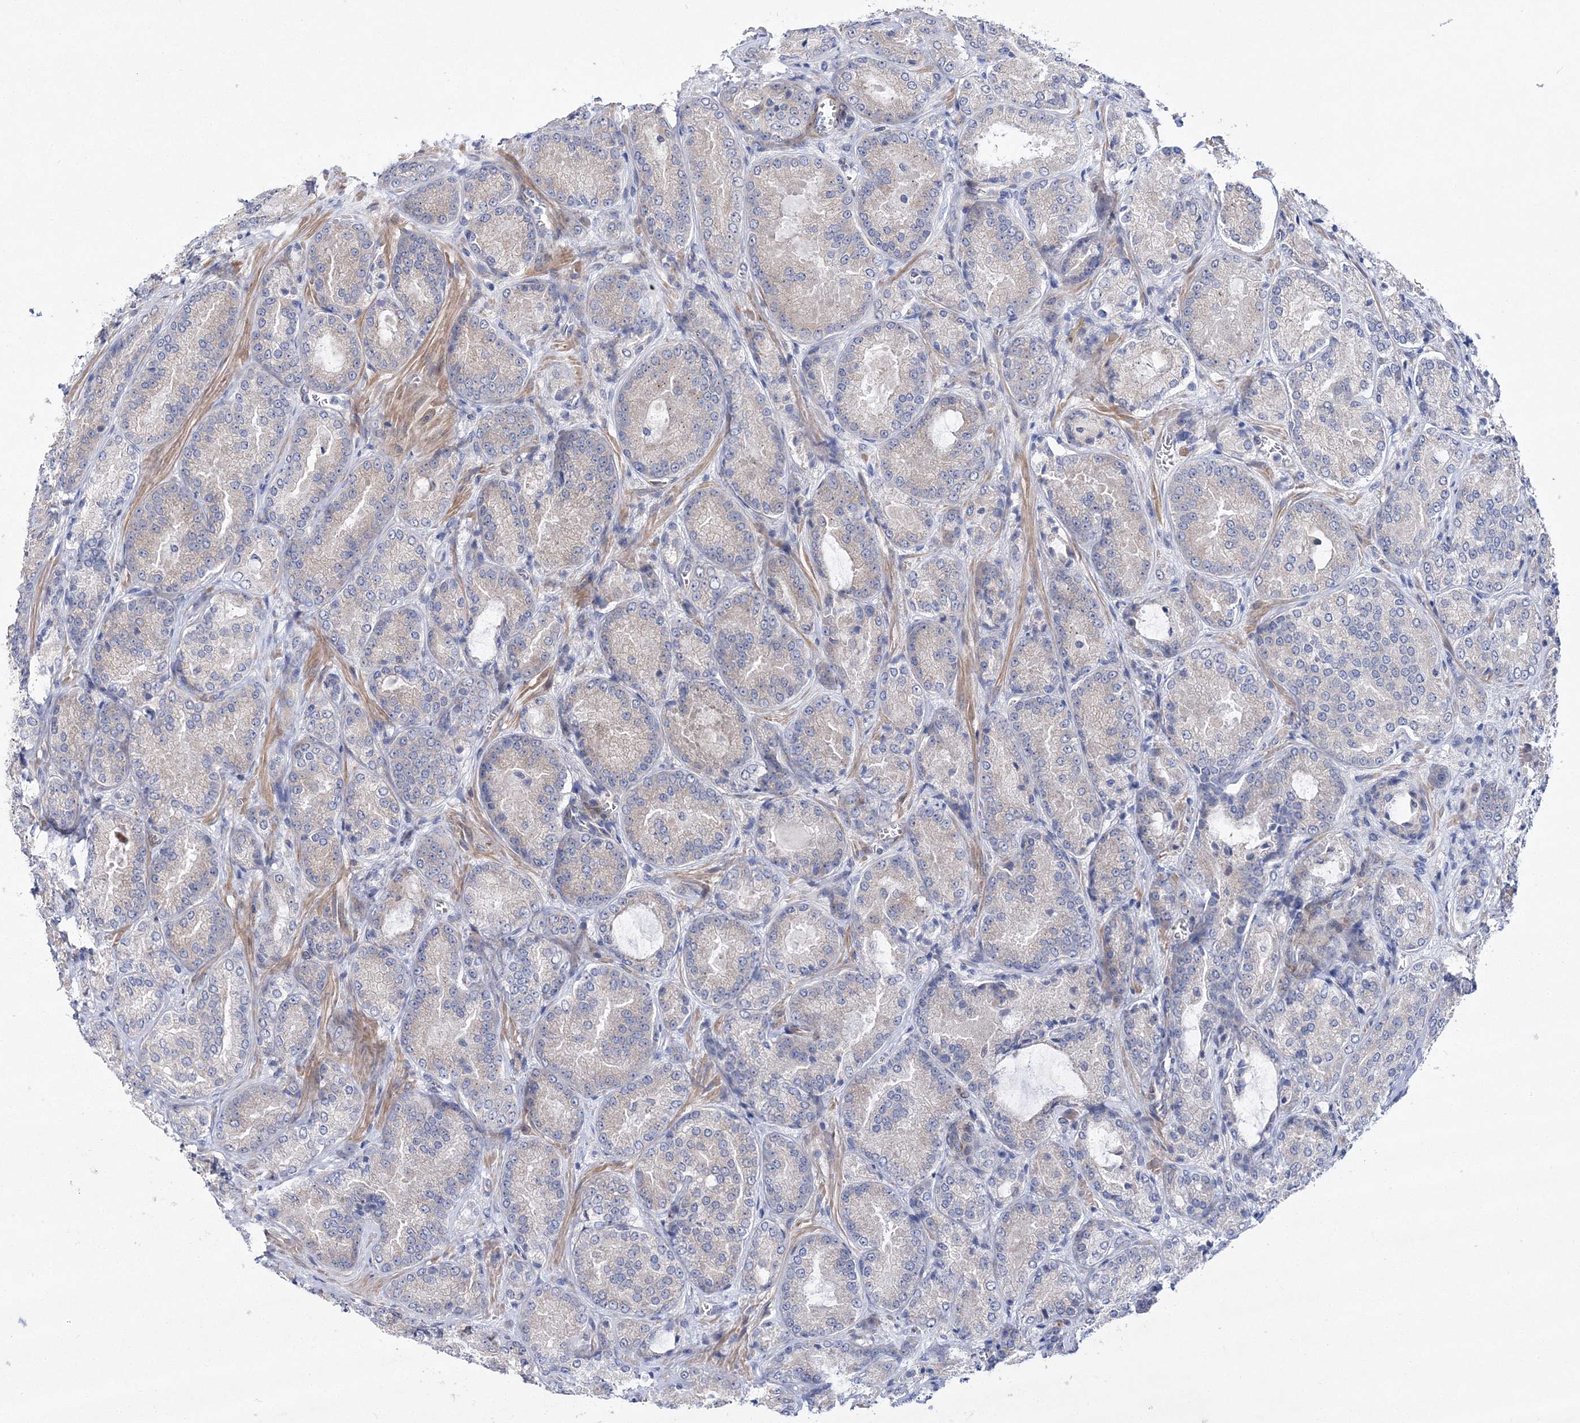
{"staining": {"intensity": "negative", "quantity": "none", "location": "none"}, "tissue": "prostate cancer", "cell_type": "Tumor cells", "image_type": "cancer", "snomed": [{"axis": "morphology", "description": "Adenocarcinoma, Low grade"}, {"axis": "topography", "description": "Prostate"}], "caption": "Immunohistochemistry (IHC) image of human prostate cancer stained for a protein (brown), which displays no expression in tumor cells.", "gene": "ARHGAP32", "patient": {"sex": "male", "age": 74}}